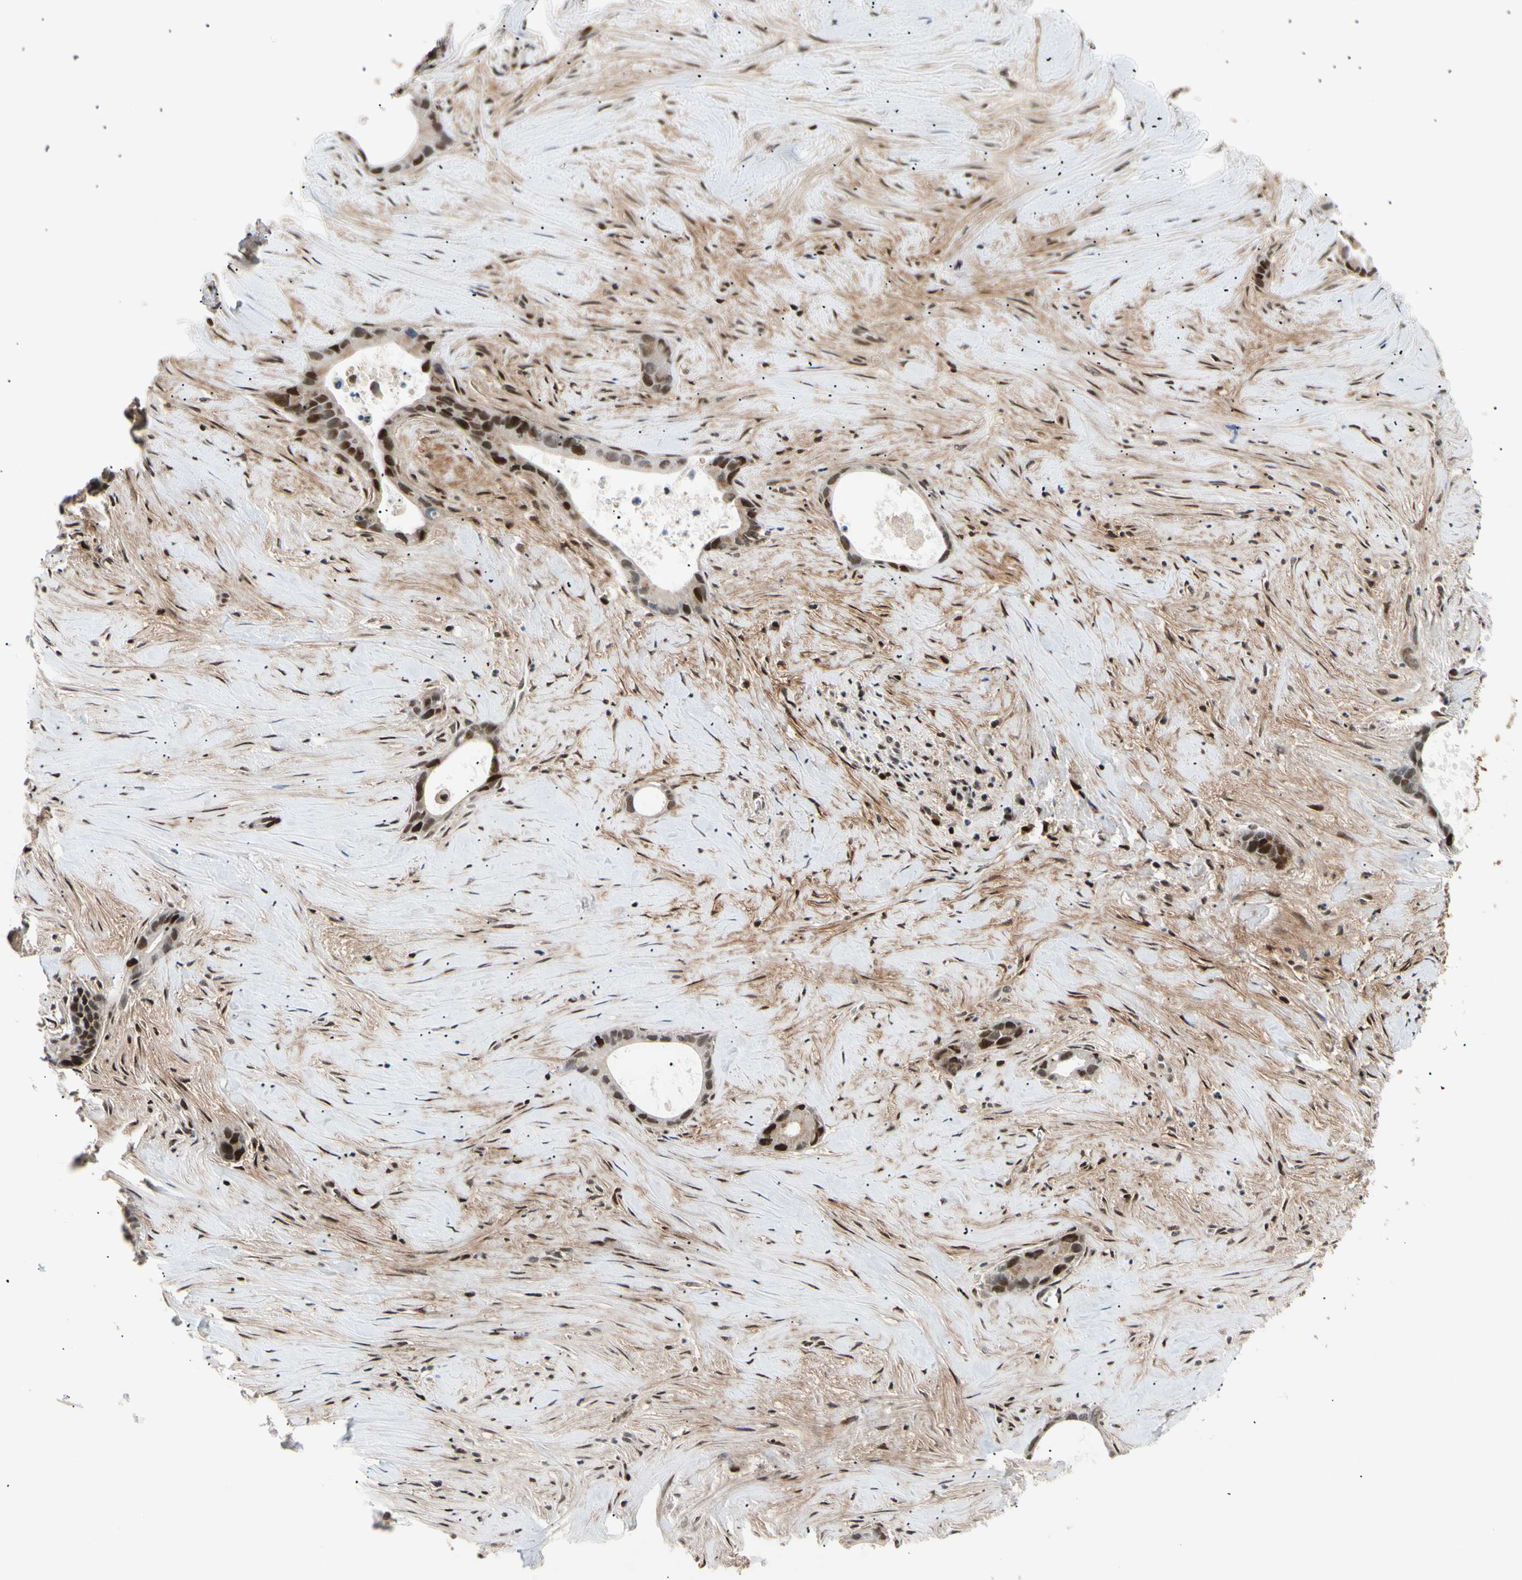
{"staining": {"intensity": "strong", "quantity": "25%-75%", "location": "nuclear"}, "tissue": "liver cancer", "cell_type": "Tumor cells", "image_type": "cancer", "snomed": [{"axis": "morphology", "description": "Cholangiocarcinoma"}, {"axis": "topography", "description": "Liver"}], "caption": "IHC photomicrograph of neoplastic tissue: human cholangiocarcinoma (liver) stained using IHC shows high levels of strong protein expression localized specifically in the nuclear of tumor cells, appearing as a nuclear brown color.", "gene": "E2F1", "patient": {"sex": "female", "age": 55}}